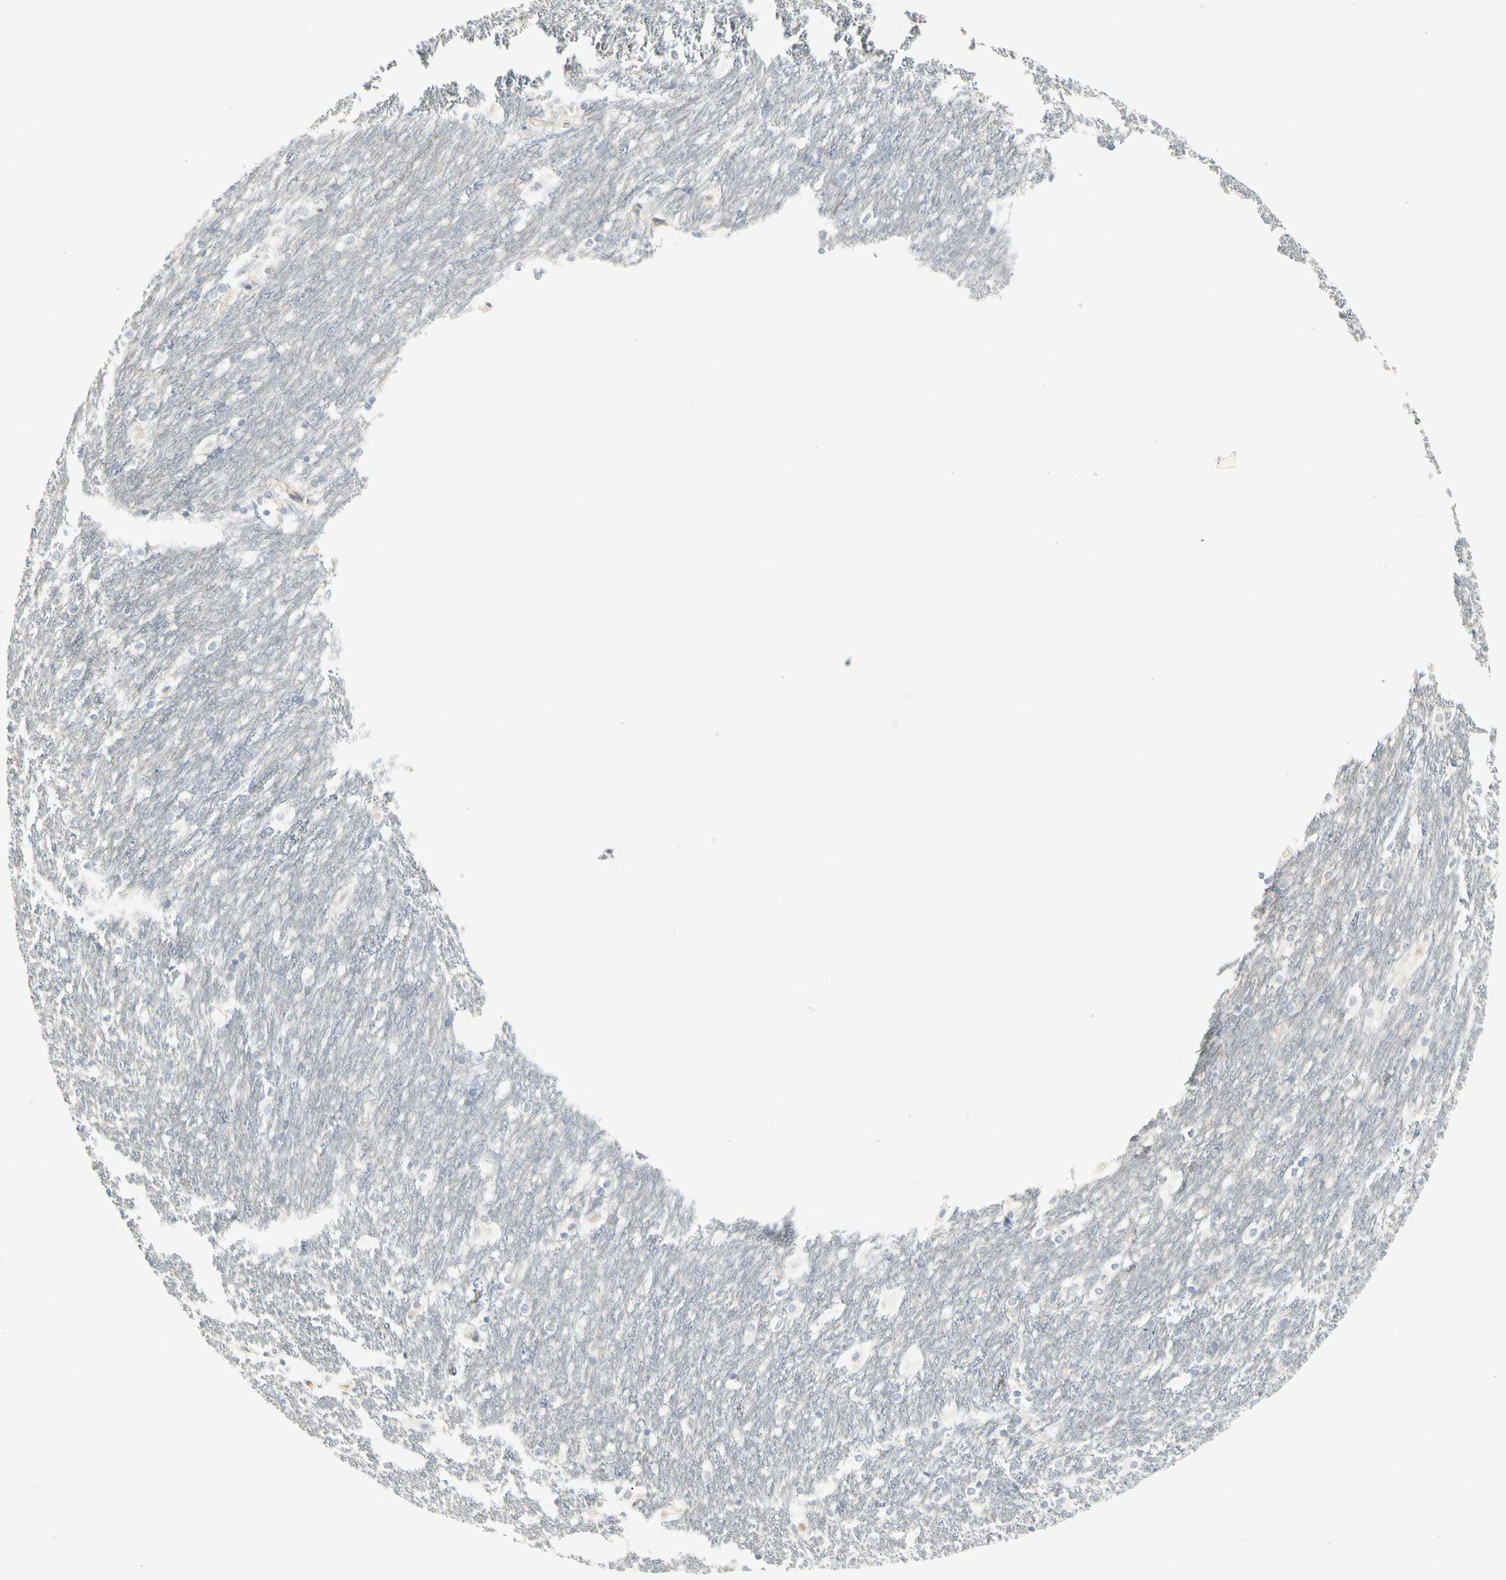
{"staining": {"intensity": "negative", "quantity": "none", "location": "none"}, "tissue": "caudate", "cell_type": "Glial cells", "image_type": "normal", "snomed": [{"axis": "morphology", "description": "Normal tissue, NOS"}, {"axis": "topography", "description": "Lateral ventricle wall"}], "caption": "Glial cells are negative for brown protein staining in normal caudate. (Brightfield microscopy of DAB (3,3'-diaminobenzidine) immunohistochemistry at high magnification).", "gene": "NFKB2", "patient": {"sex": "female", "age": 19}}